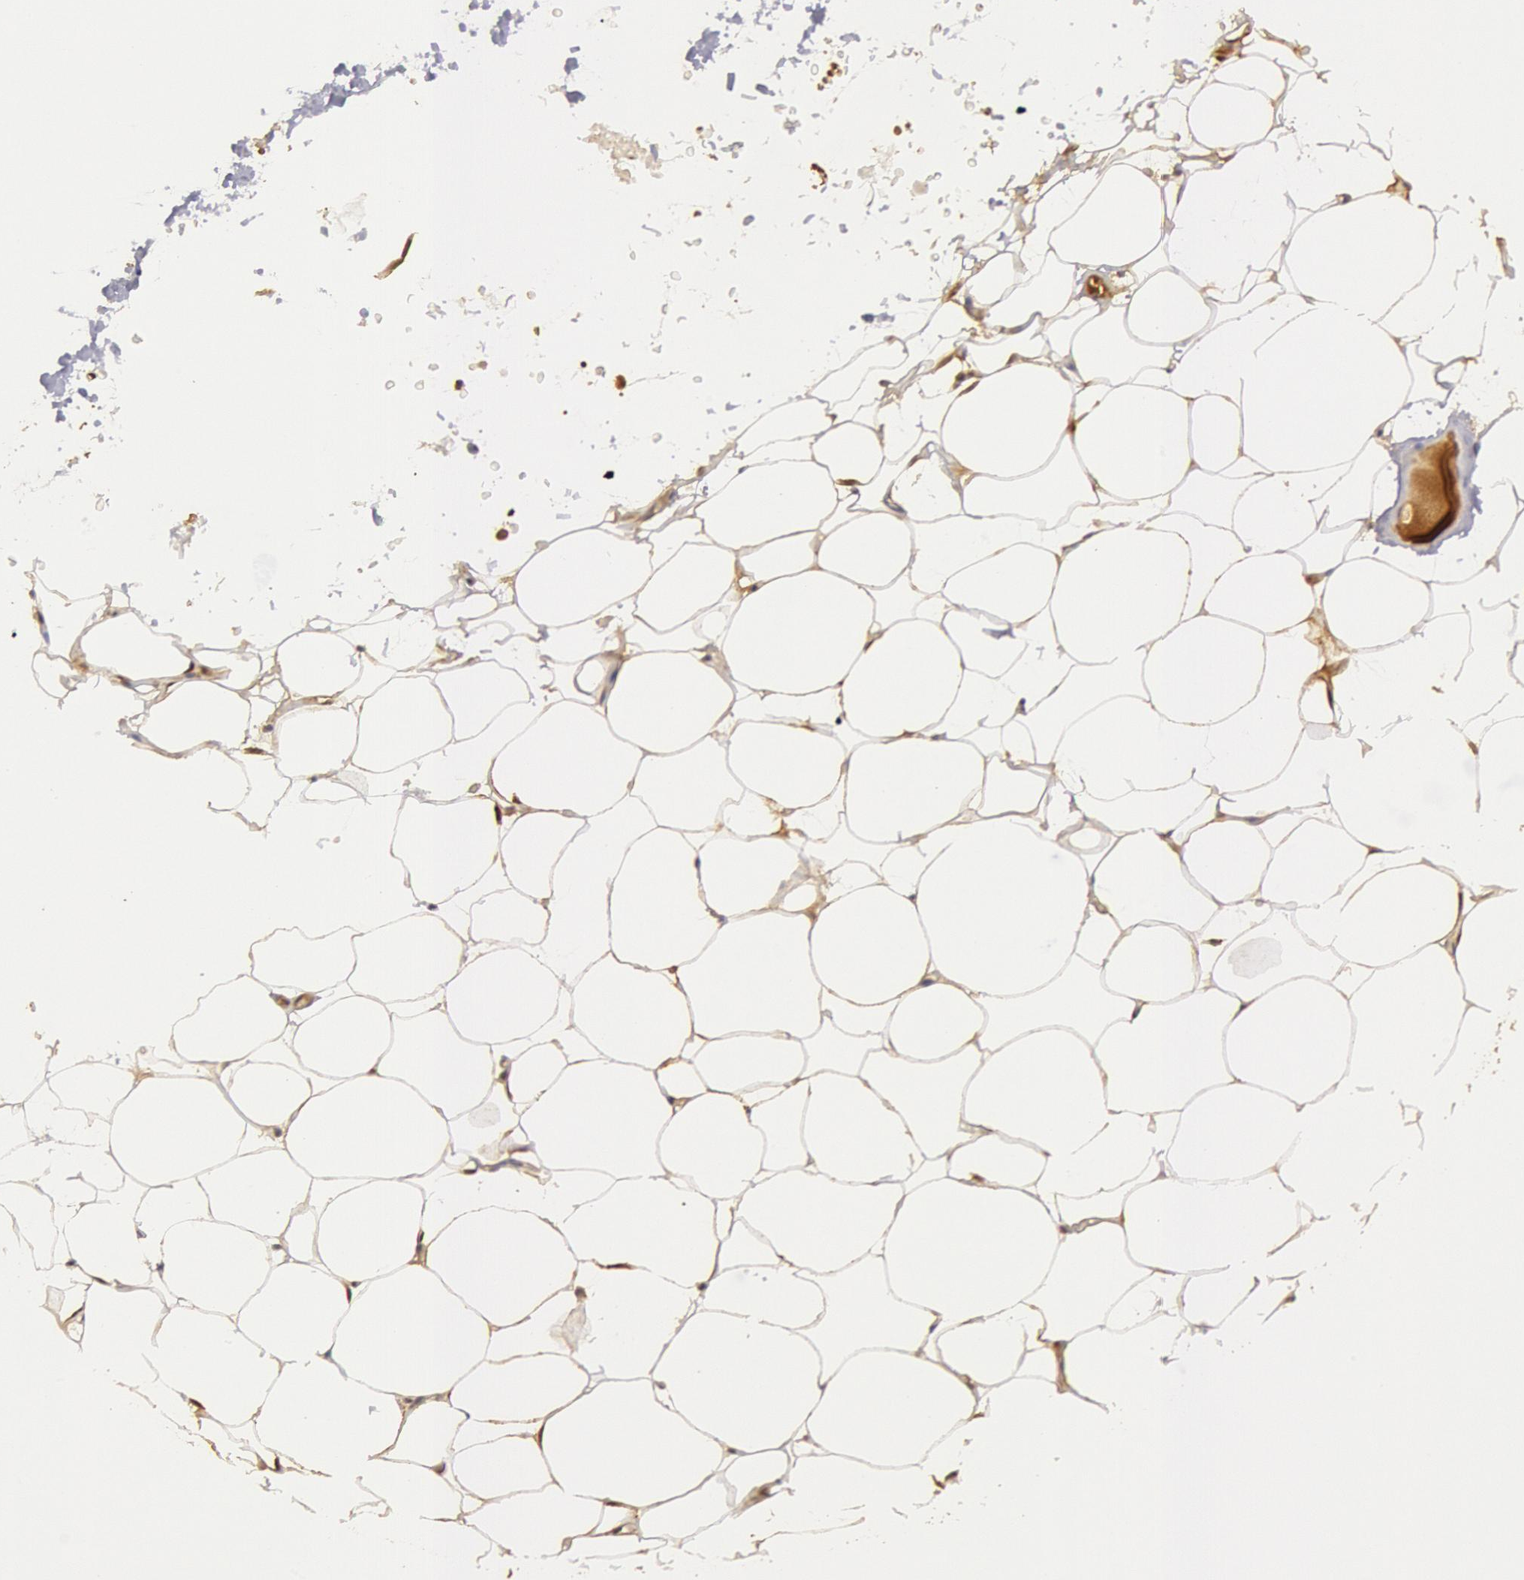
{"staining": {"intensity": "weak", "quantity": ">75%", "location": "cytoplasmic/membranous"}, "tissue": "adipose tissue", "cell_type": "Adipocytes", "image_type": "normal", "snomed": [{"axis": "morphology", "description": "Normal tissue, NOS"}, {"axis": "morphology", "description": "Fibrosis, NOS"}, {"axis": "topography", "description": "Breast"}], "caption": "Protein expression analysis of normal human adipose tissue reveals weak cytoplasmic/membranous expression in approximately >75% of adipocytes. (Stains: DAB (3,3'-diaminobenzidine) in brown, nuclei in blue, Microscopy: brightfield microscopy at high magnification).", "gene": "USP14", "patient": {"sex": "female", "age": 24}}